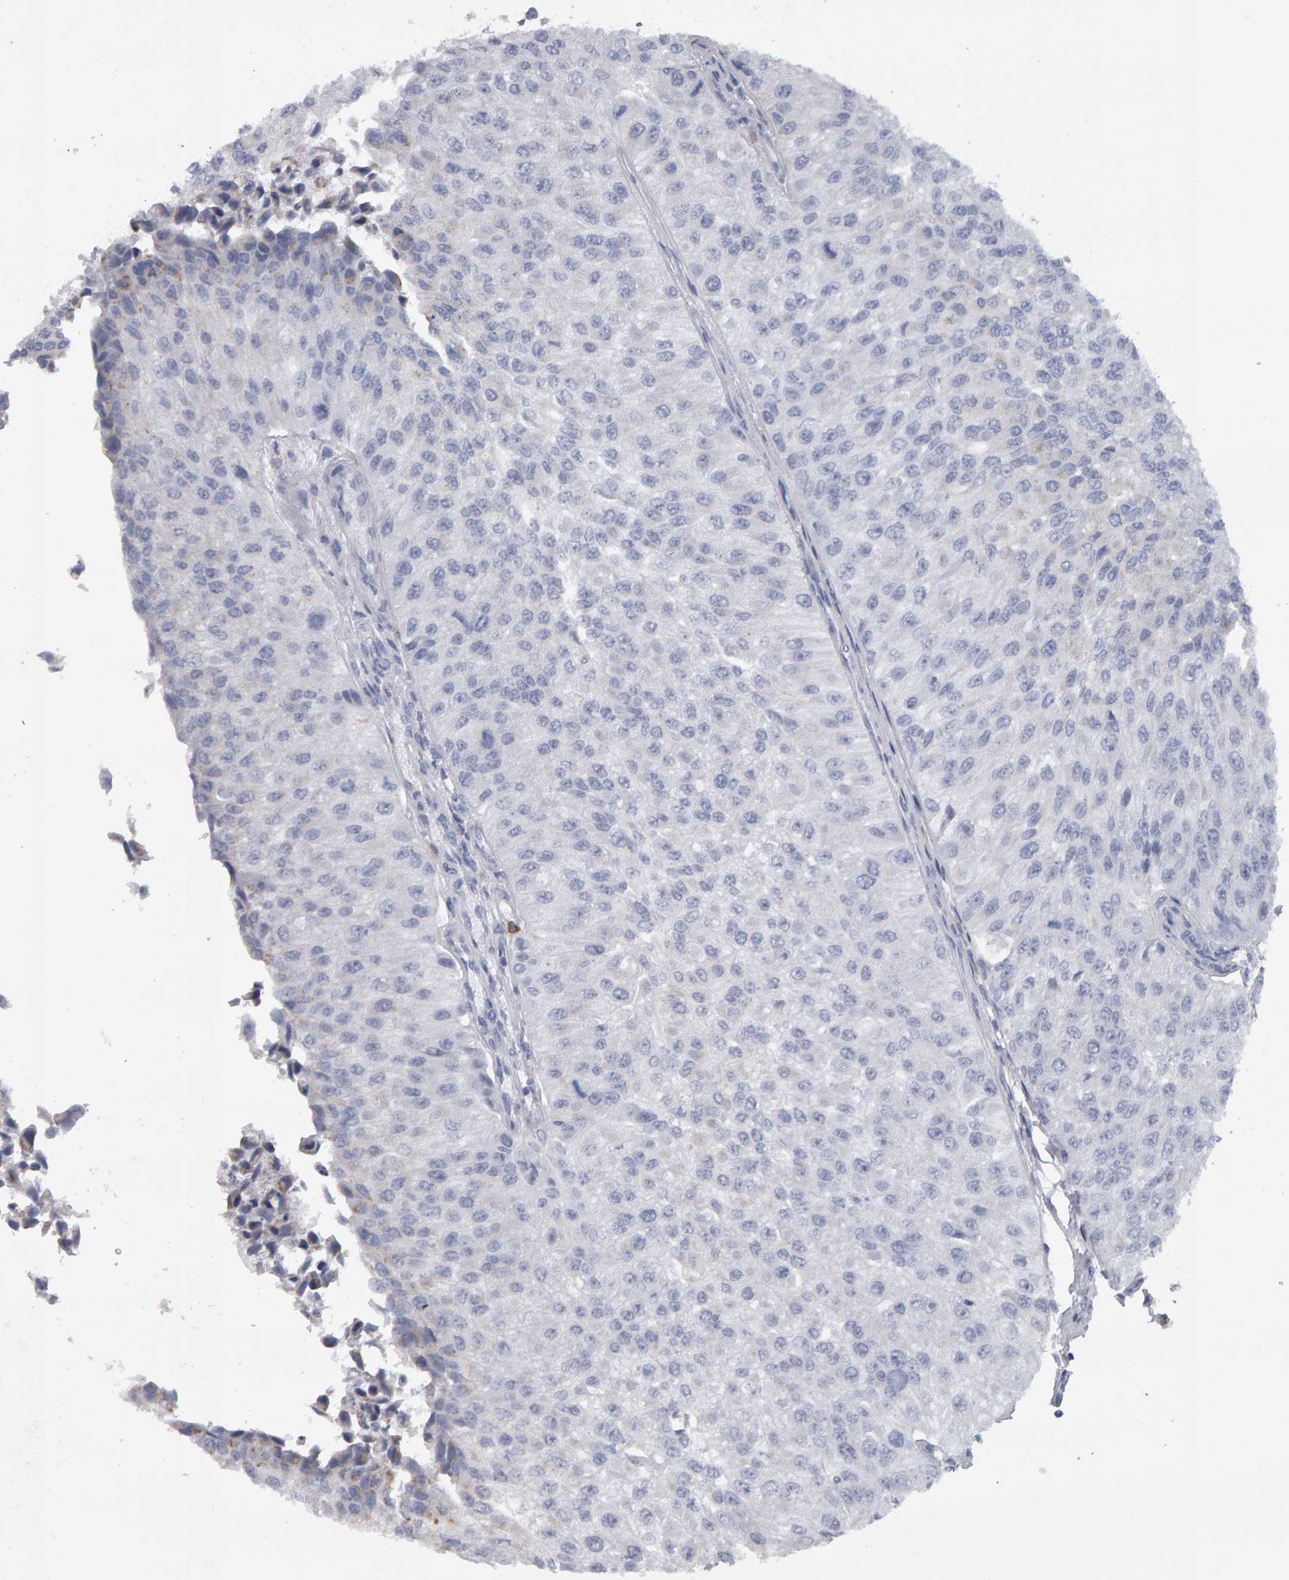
{"staining": {"intensity": "negative", "quantity": "none", "location": "none"}, "tissue": "urothelial cancer", "cell_type": "Tumor cells", "image_type": "cancer", "snomed": [{"axis": "morphology", "description": "Urothelial carcinoma, High grade"}, {"axis": "topography", "description": "Kidney"}, {"axis": "topography", "description": "Urinary bladder"}], "caption": "There is no significant staining in tumor cells of urothelial carcinoma (high-grade).", "gene": "CD38", "patient": {"sex": "male", "age": 77}}